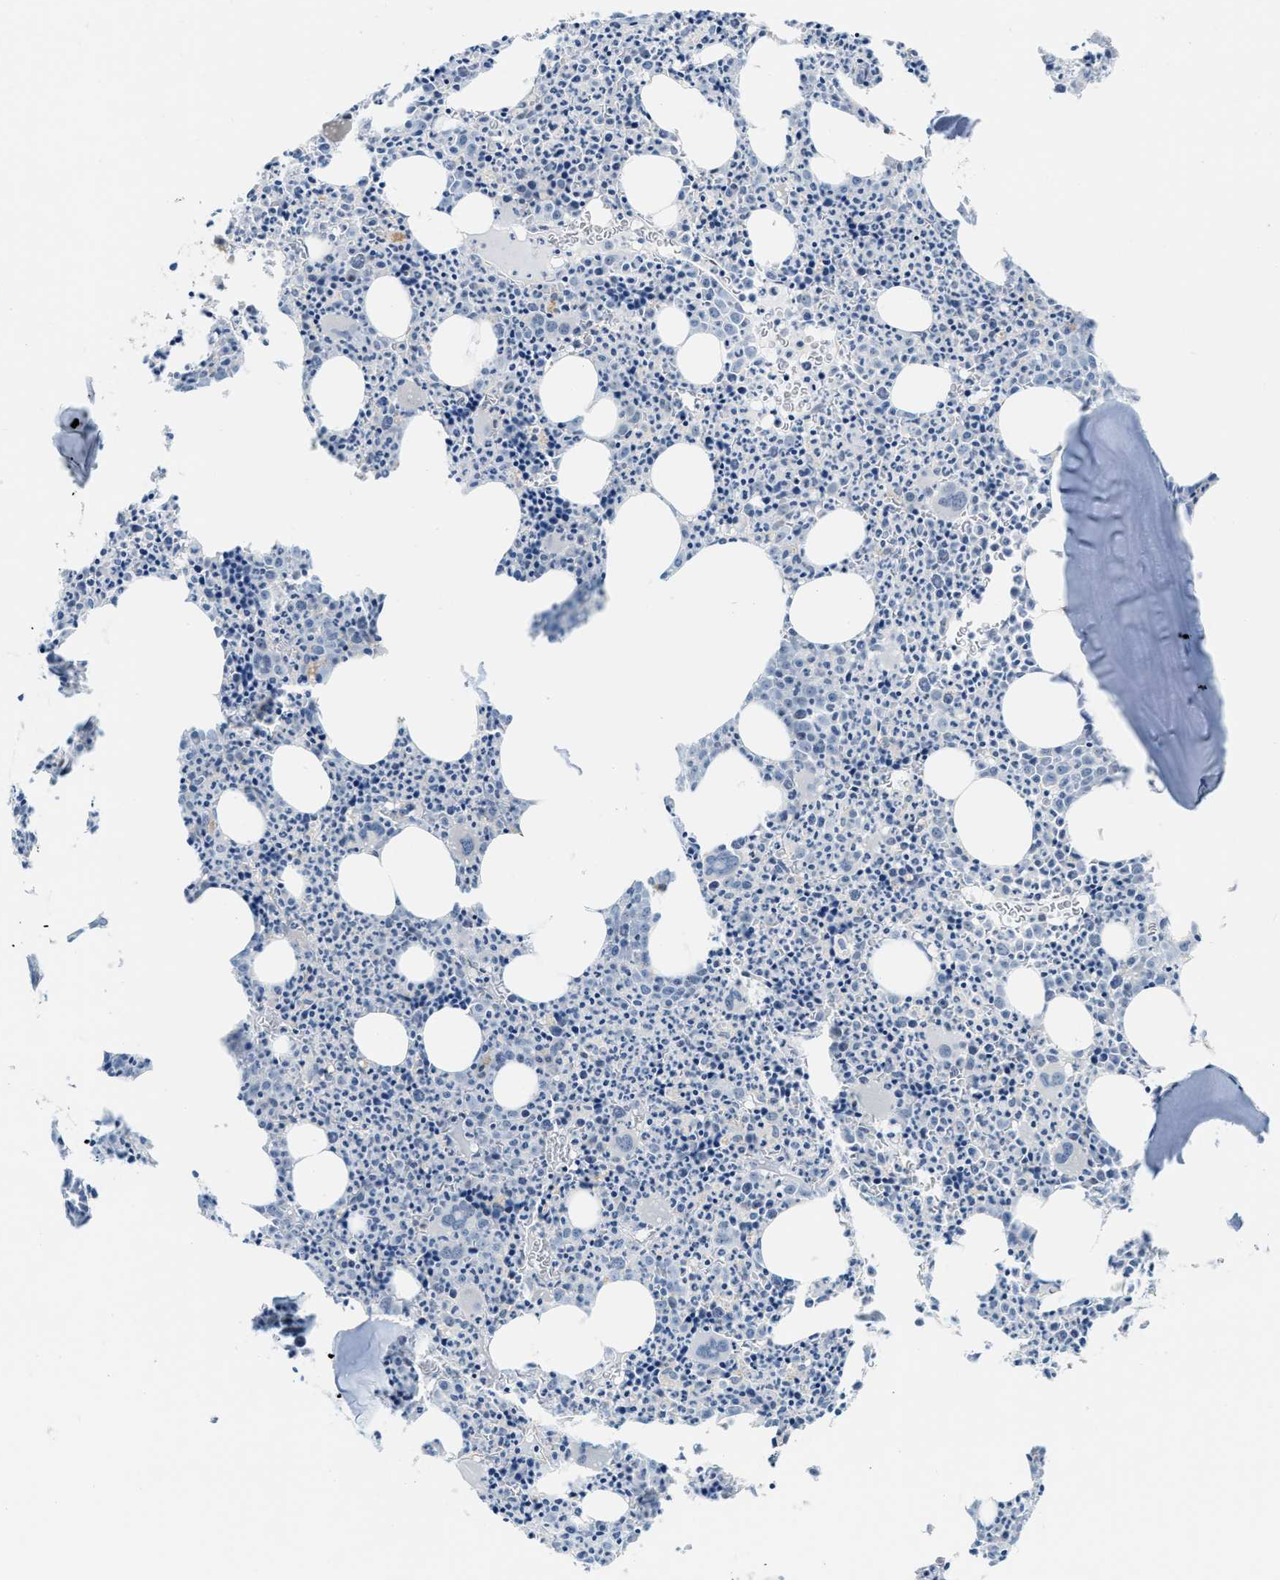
{"staining": {"intensity": "negative", "quantity": "none", "location": "none"}, "tissue": "bone marrow", "cell_type": "Hematopoietic cells", "image_type": "normal", "snomed": [{"axis": "morphology", "description": "Normal tissue, NOS"}, {"axis": "morphology", "description": "Inflammation, NOS"}, {"axis": "topography", "description": "Bone marrow"}], "caption": "High magnification brightfield microscopy of normal bone marrow stained with DAB (3,3'-diaminobenzidine) (brown) and counterstained with hematoxylin (blue): hematopoietic cells show no significant expression. The staining was performed using DAB to visualize the protein expression in brown, while the nuclei were stained in blue with hematoxylin (Magnification: 20x).", "gene": "PHRF1", "patient": {"sex": "male", "age": 31}}